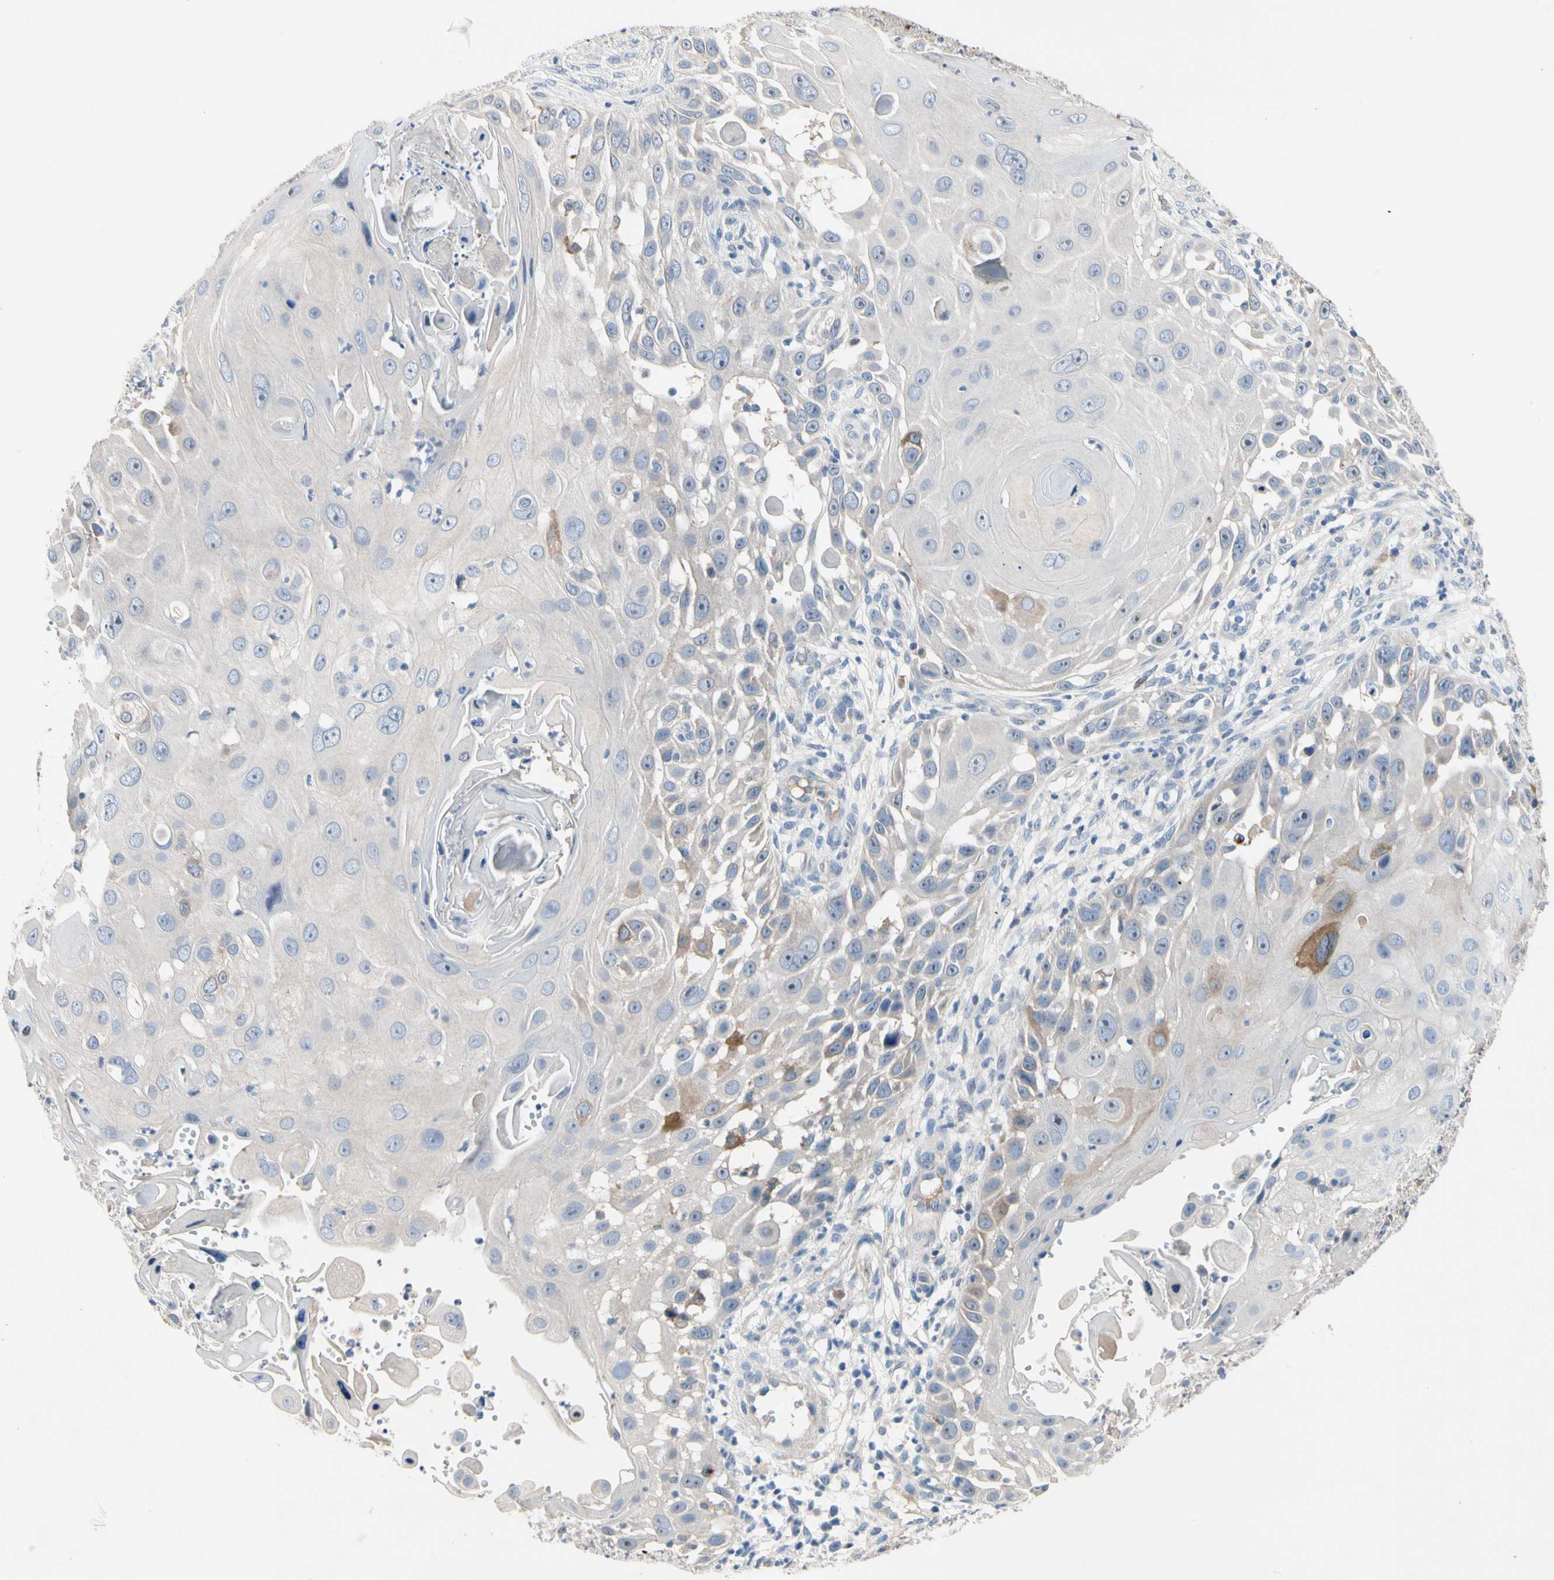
{"staining": {"intensity": "negative", "quantity": "none", "location": "none"}, "tissue": "skin cancer", "cell_type": "Tumor cells", "image_type": "cancer", "snomed": [{"axis": "morphology", "description": "Squamous cell carcinoma, NOS"}, {"axis": "topography", "description": "Skin"}], "caption": "The IHC photomicrograph has no significant positivity in tumor cells of skin cancer (squamous cell carcinoma) tissue.", "gene": "GAS6", "patient": {"sex": "female", "age": 44}}